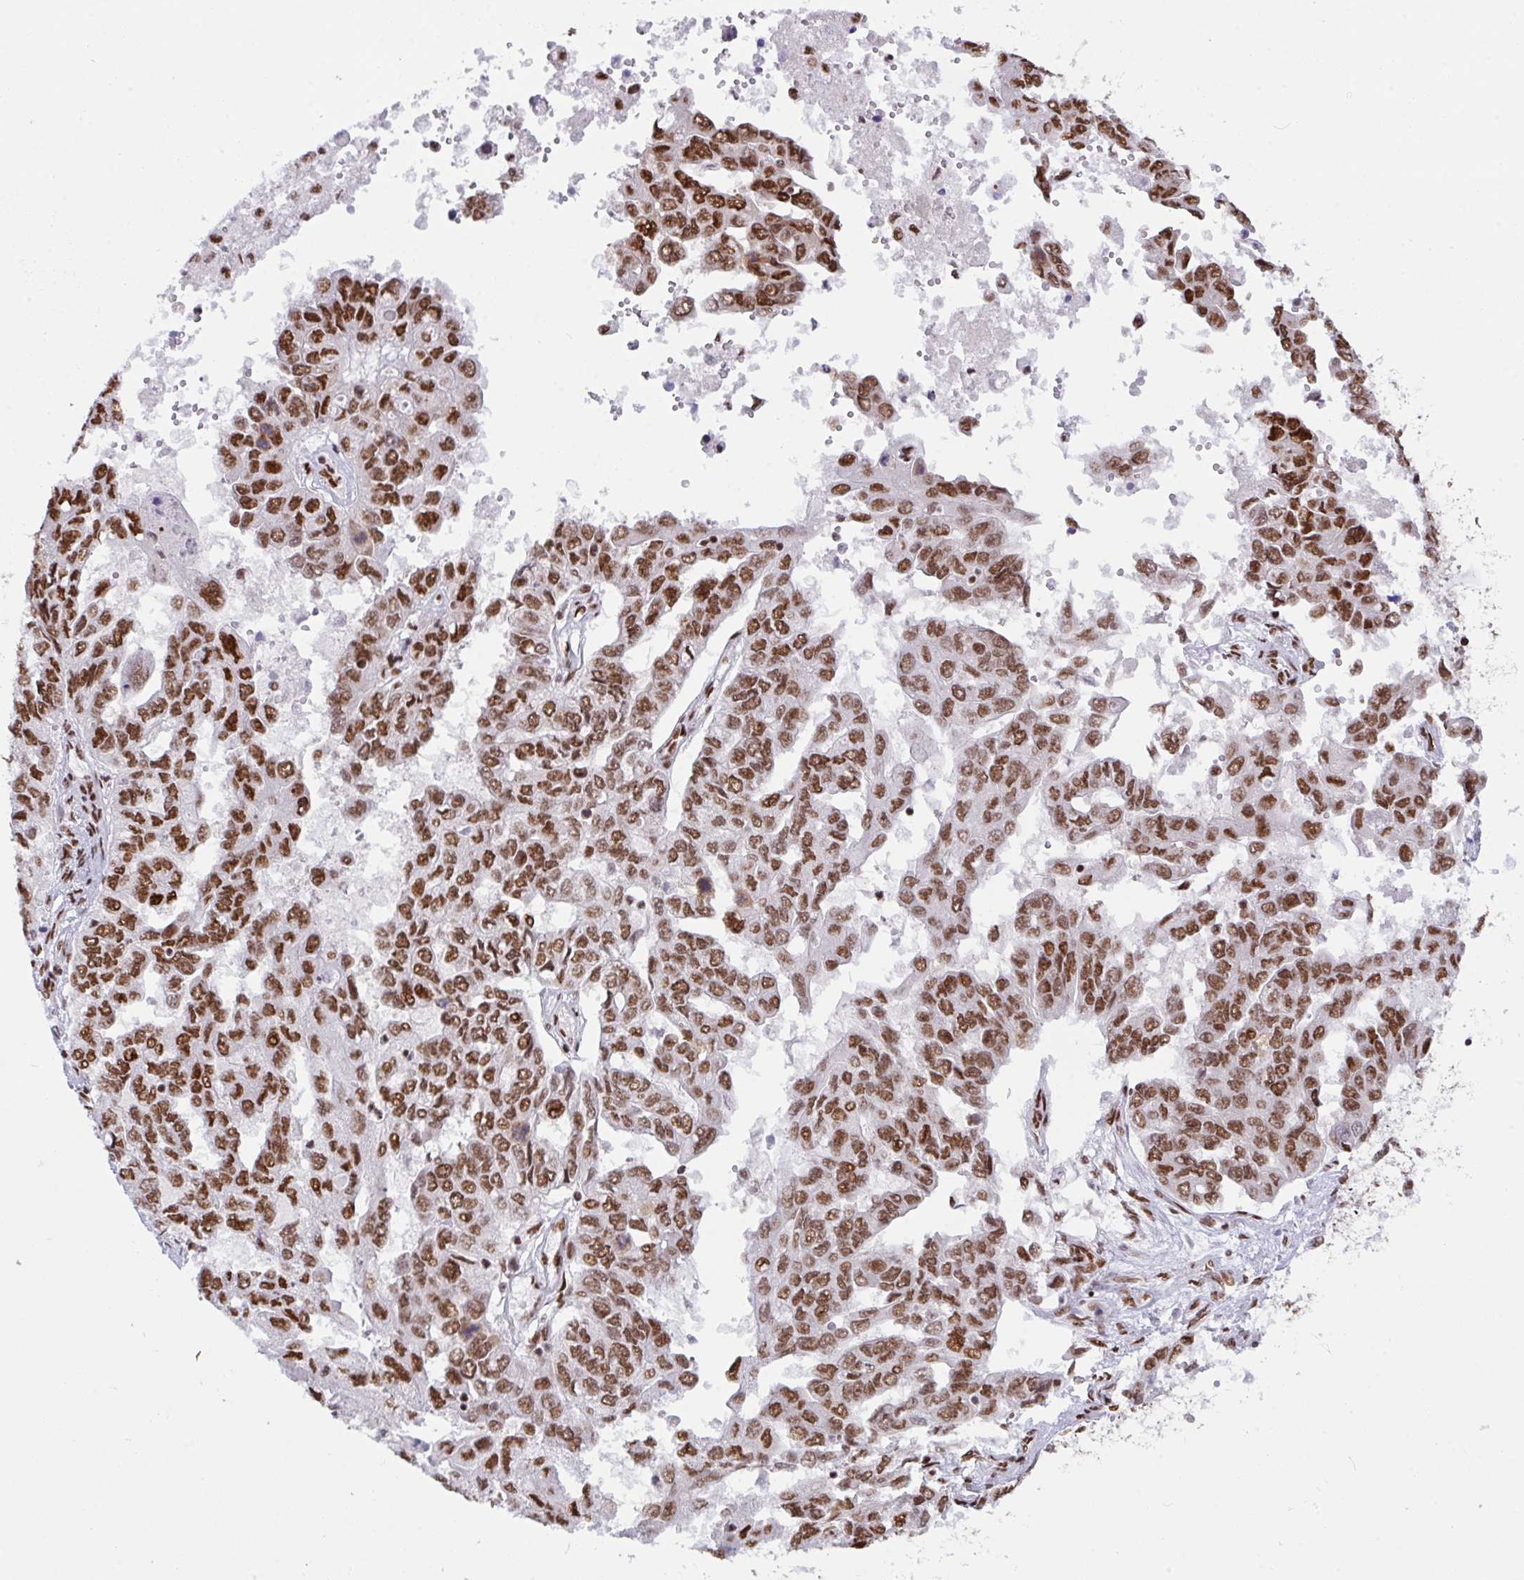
{"staining": {"intensity": "strong", "quantity": ">75%", "location": "nuclear"}, "tissue": "ovarian cancer", "cell_type": "Tumor cells", "image_type": "cancer", "snomed": [{"axis": "morphology", "description": "Cystadenocarcinoma, serous, NOS"}, {"axis": "topography", "description": "Ovary"}], "caption": "The photomicrograph reveals immunohistochemical staining of ovarian serous cystadenocarcinoma. There is strong nuclear positivity is identified in approximately >75% of tumor cells.", "gene": "CLP1", "patient": {"sex": "female", "age": 53}}